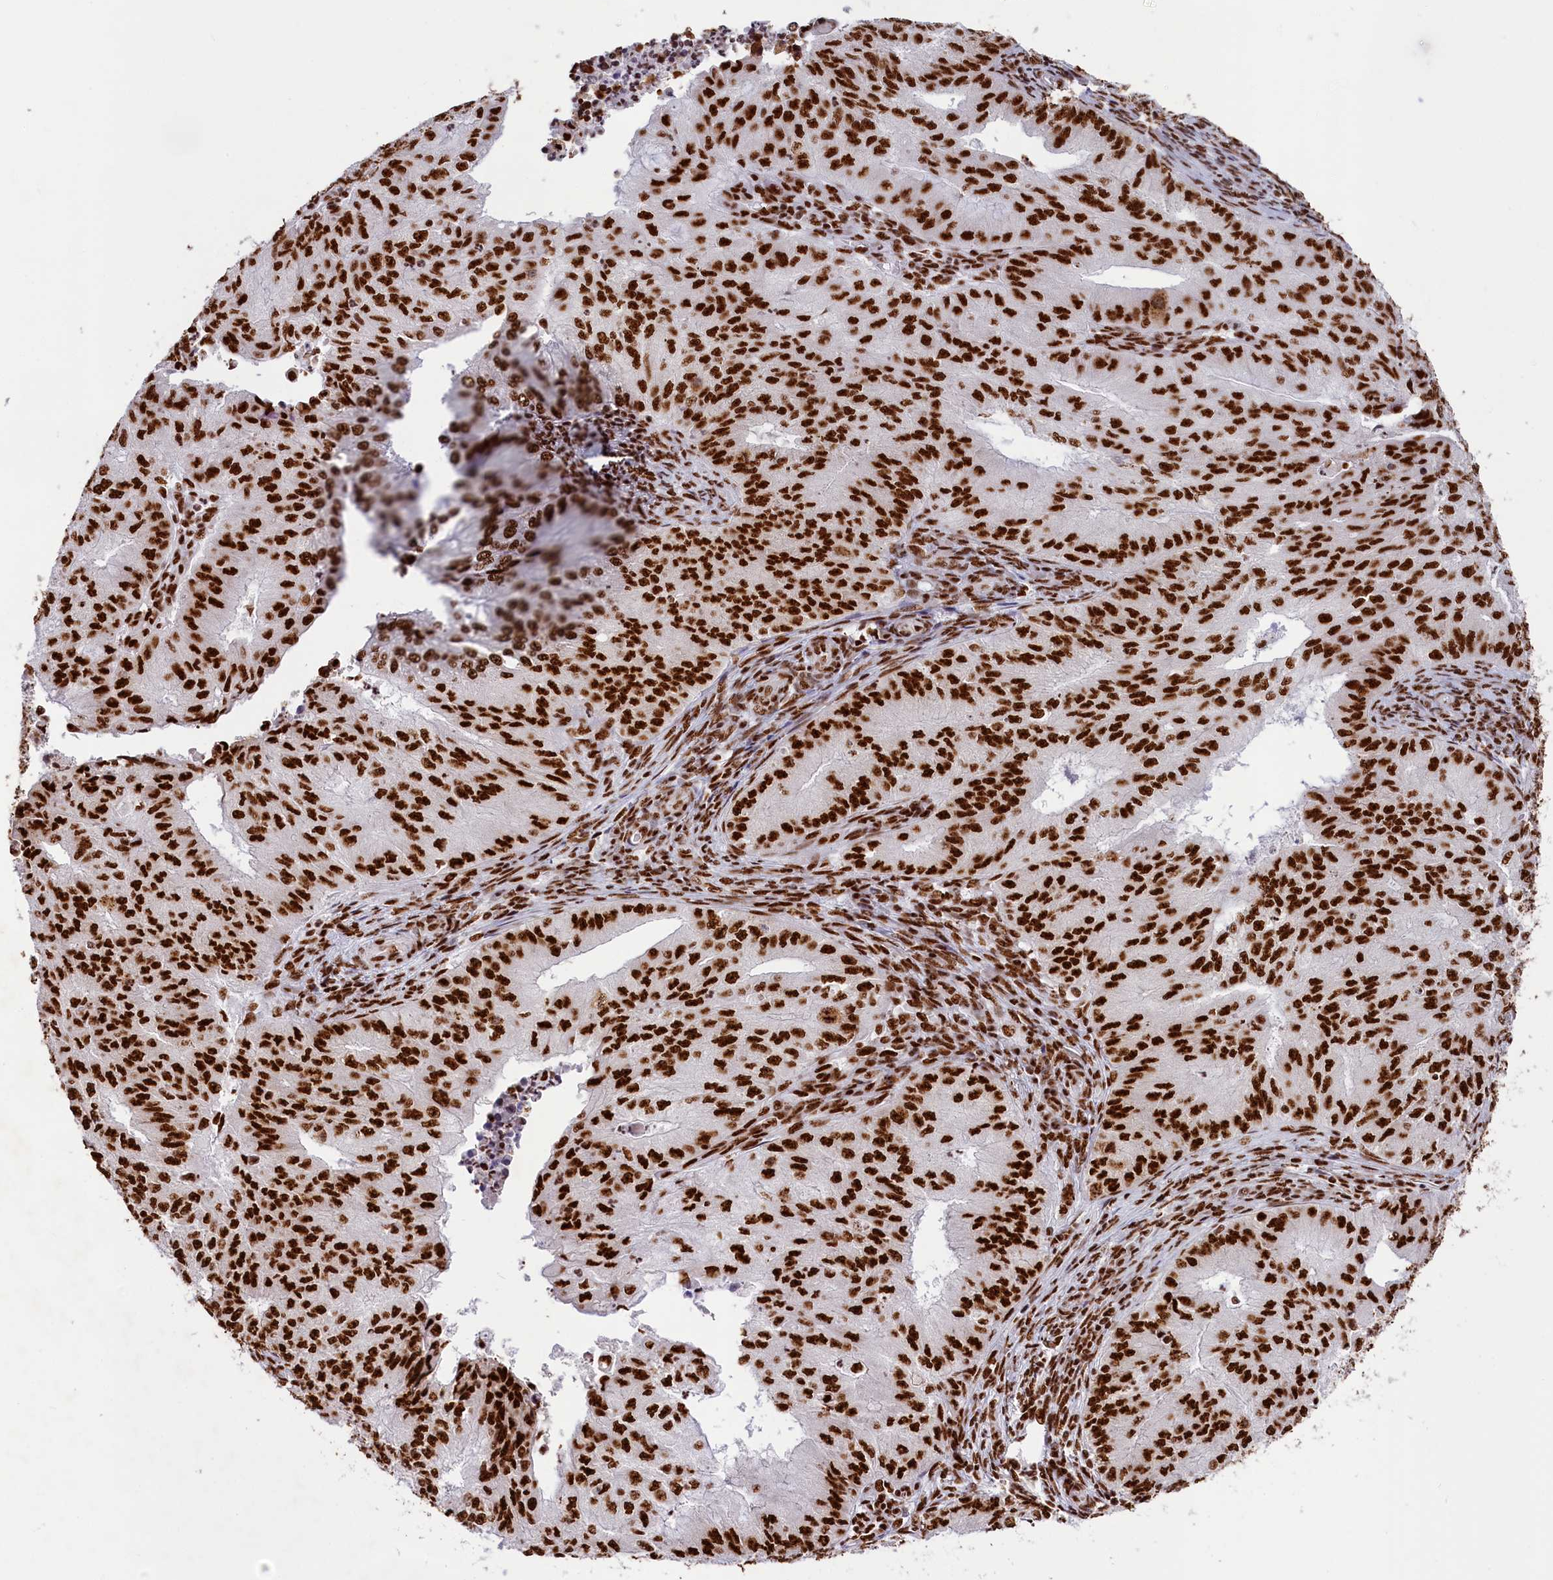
{"staining": {"intensity": "strong", "quantity": ">75%", "location": "nuclear"}, "tissue": "endometrial cancer", "cell_type": "Tumor cells", "image_type": "cancer", "snomed": [{"axis": "morphology", "description": "Adenocarcinoma, NOS"}, {"axis": "topography", "description": "Endometrium"}], "caption": "Brown immunohistochemical staining in human endometrial adenocarcinoma displays strong nuclear positivity in about >75% of tumor cells.", "gene": "SNRNP70", "patient": {"sex": "female", "age": 50}}